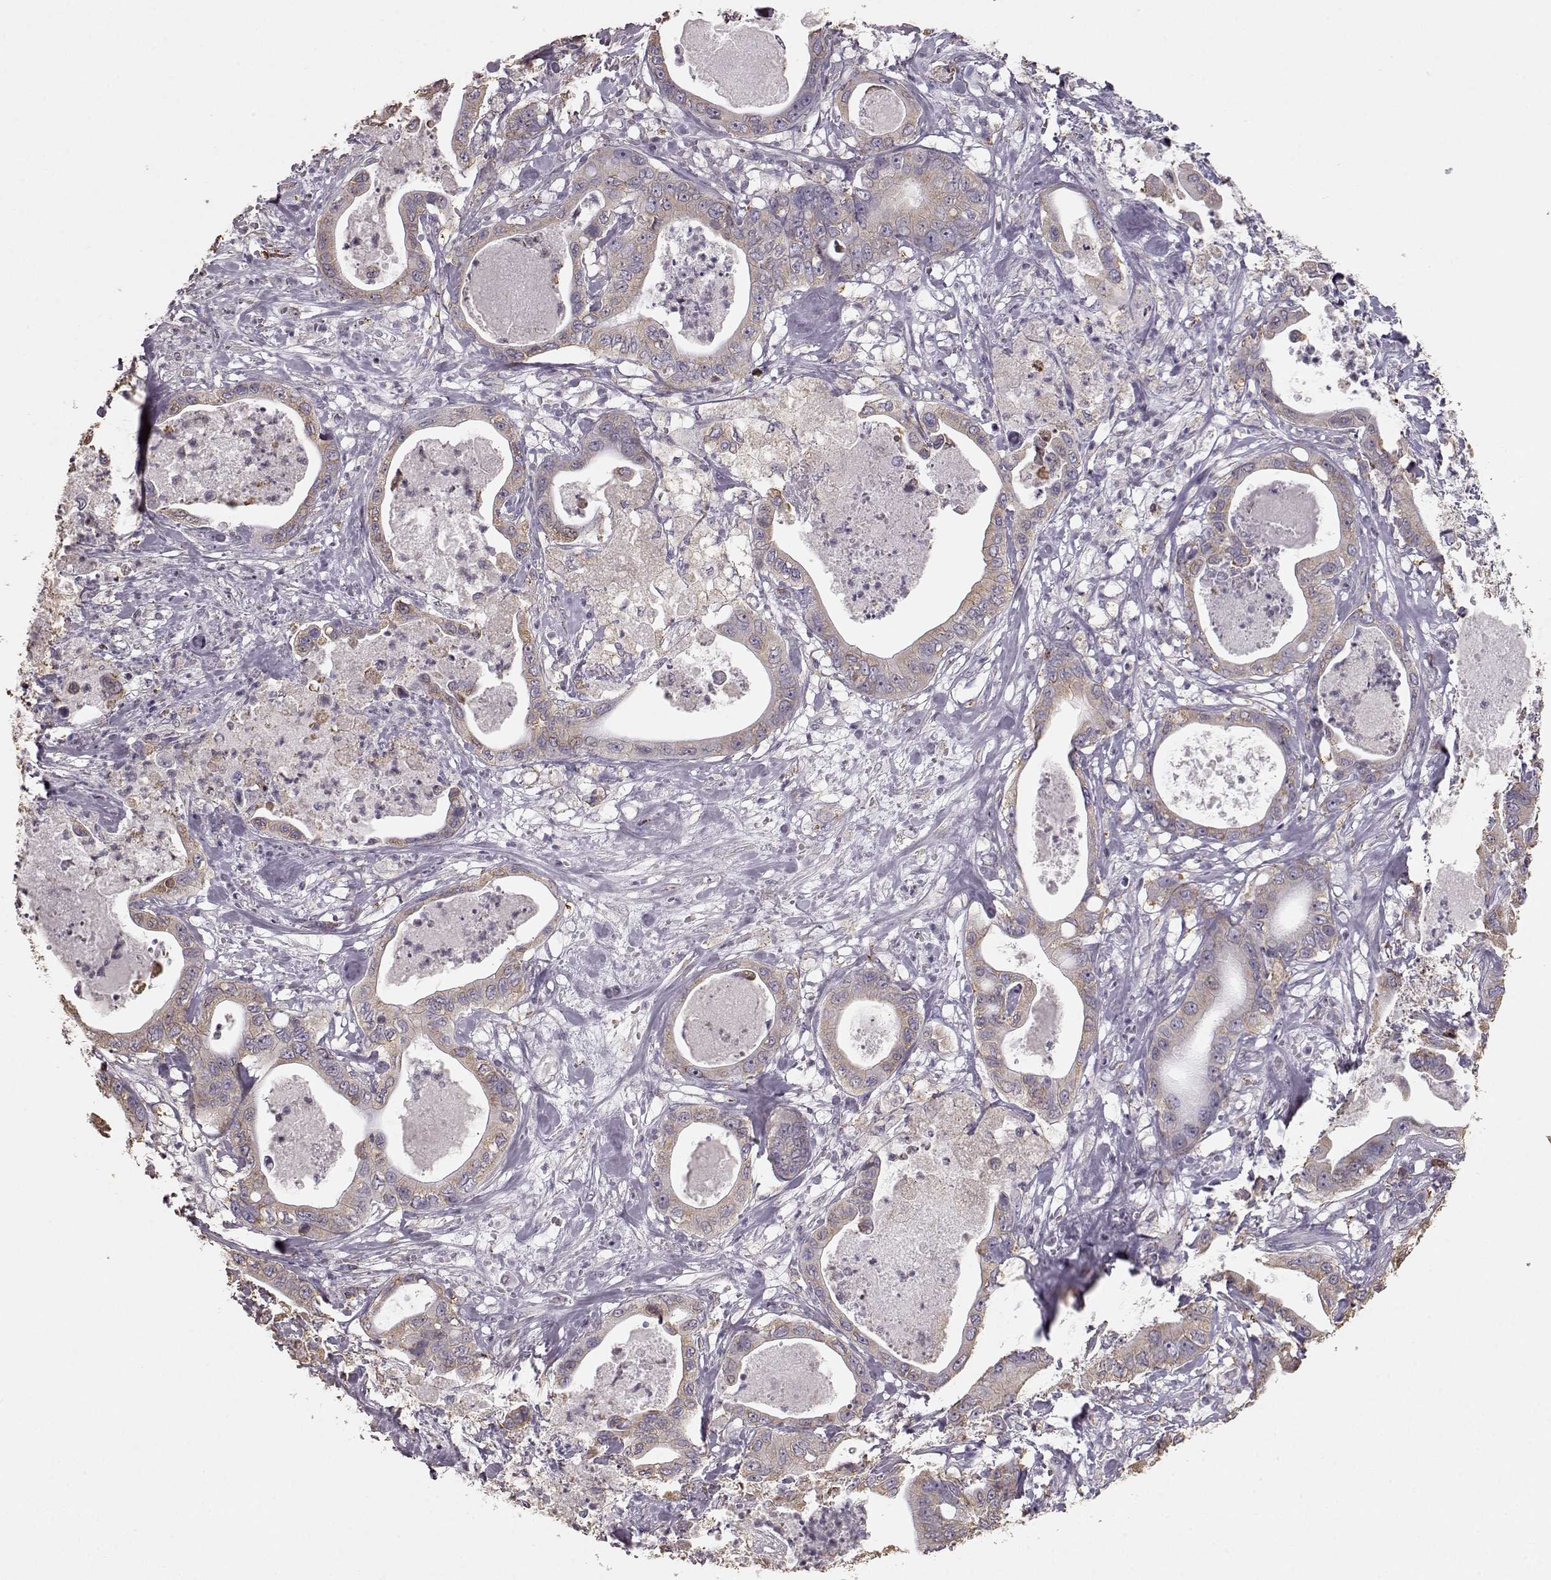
{"staining": {"intensity": "weak", "quantity": ">75%", "location": "cytoplasmic/membranous"}, "tissue": "pancreatic cancer", "cell_type": "Tumor cells", "image_type": "cancer", "snomed": [{"axis": "morphology", "description": "Adenocarcinoma, NOS"}, {"axis": "topography", "description": "Pancreas"}], "caption": "This is an image of IHC staining of pancreatic cancer, which shows weak staining in the cytoplasmic/membranous of tumor cells.", "gene": "GABRG3", "patient": {"sex": "male", "age": 71}}